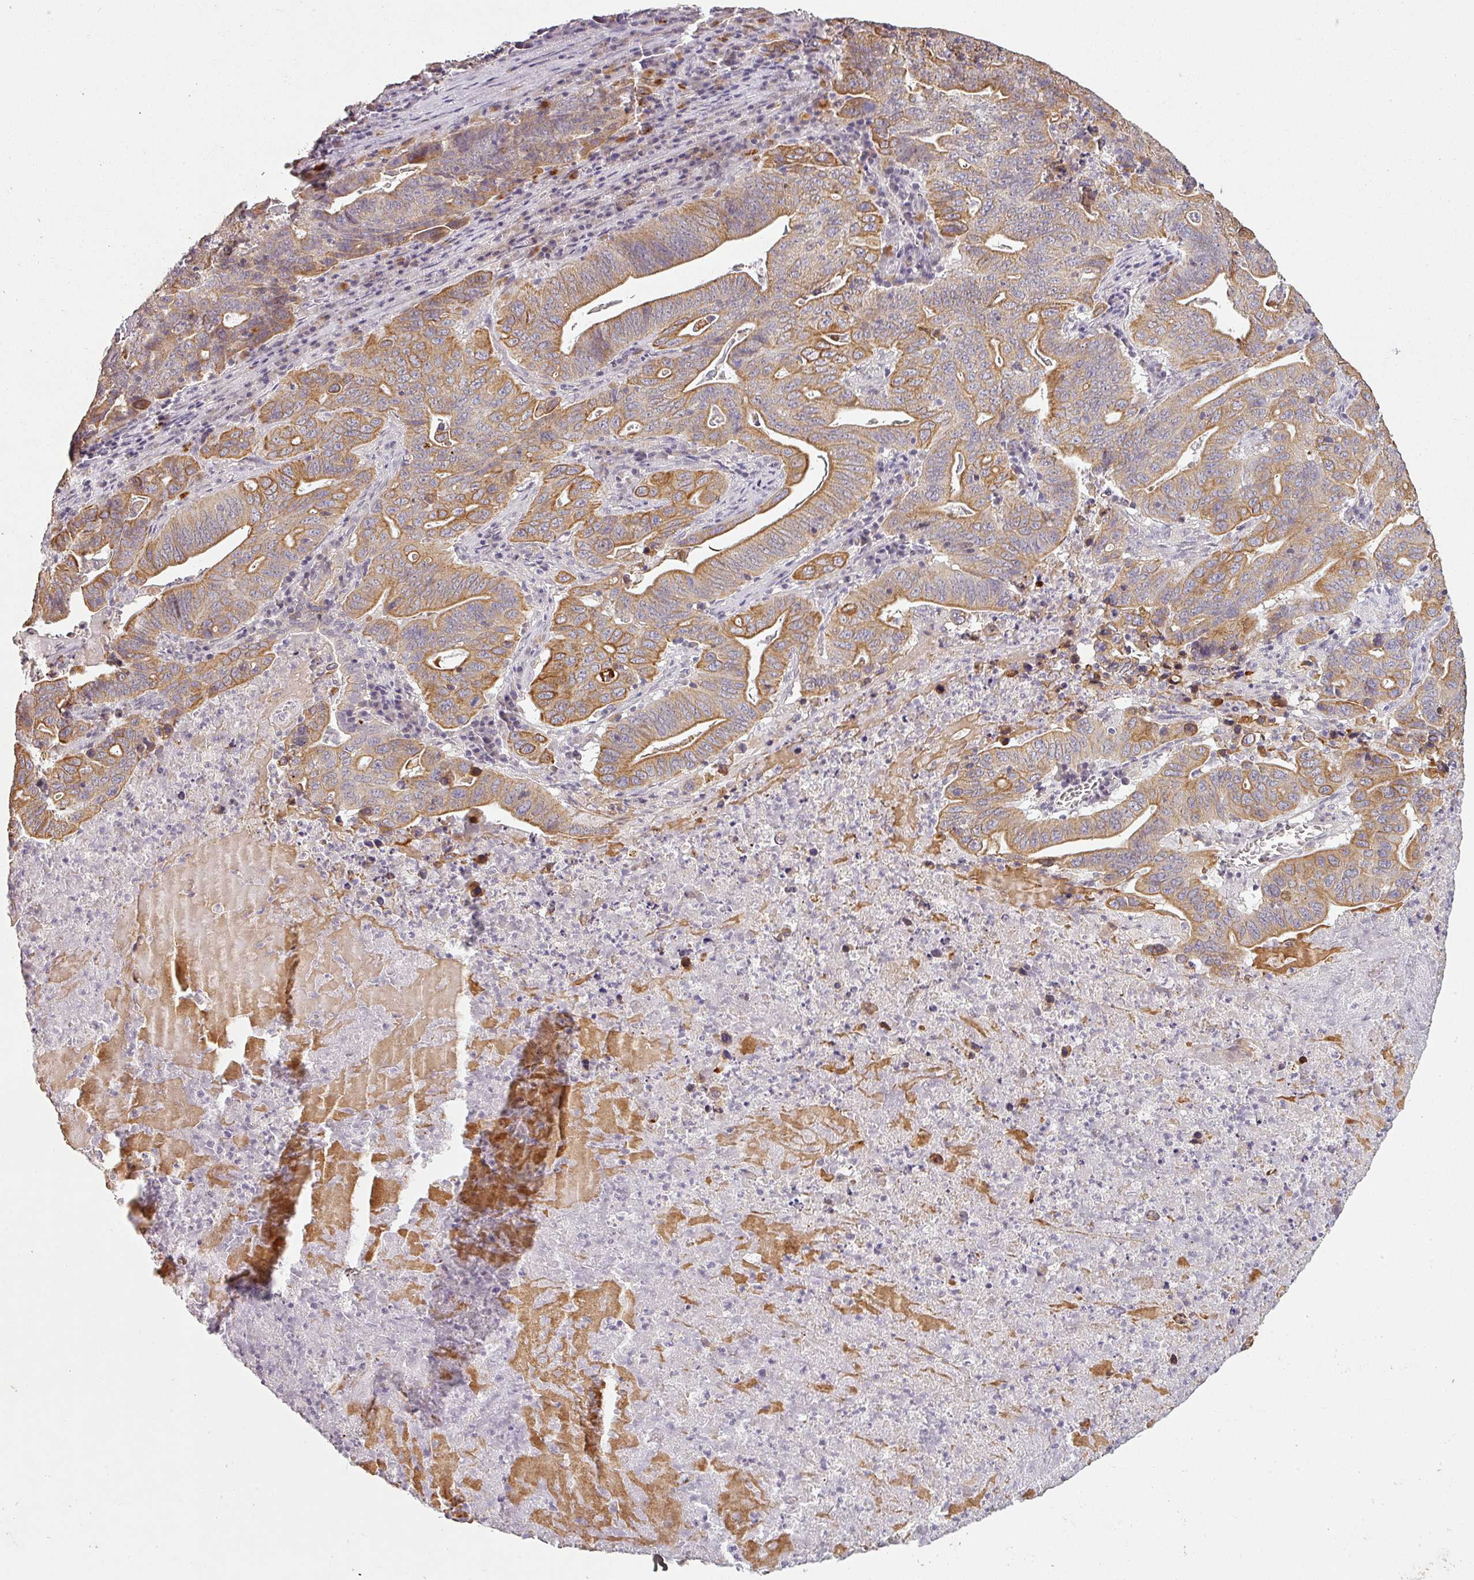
{"staining": {"intensity": "moderate", "quantity": ">75%", "location": "cytoplasmic/membranous"}, "tissue": "lung cancer", "cell_type": "Tumor cells", "image_type": "cancer", "snomed": [{"axis": "morphology", "description": "Adenocarcinoma, NOS"}, {"axis": "topography", "description": "Lung"}], "caption": "This is a photomicrograph of IHC staining of lung cancer, which shows moderate staining in the cytoplasmic/membranous of tumor cells.", "gene": "LYPLA1", "patient": {"sex": "female", "age": 60}}